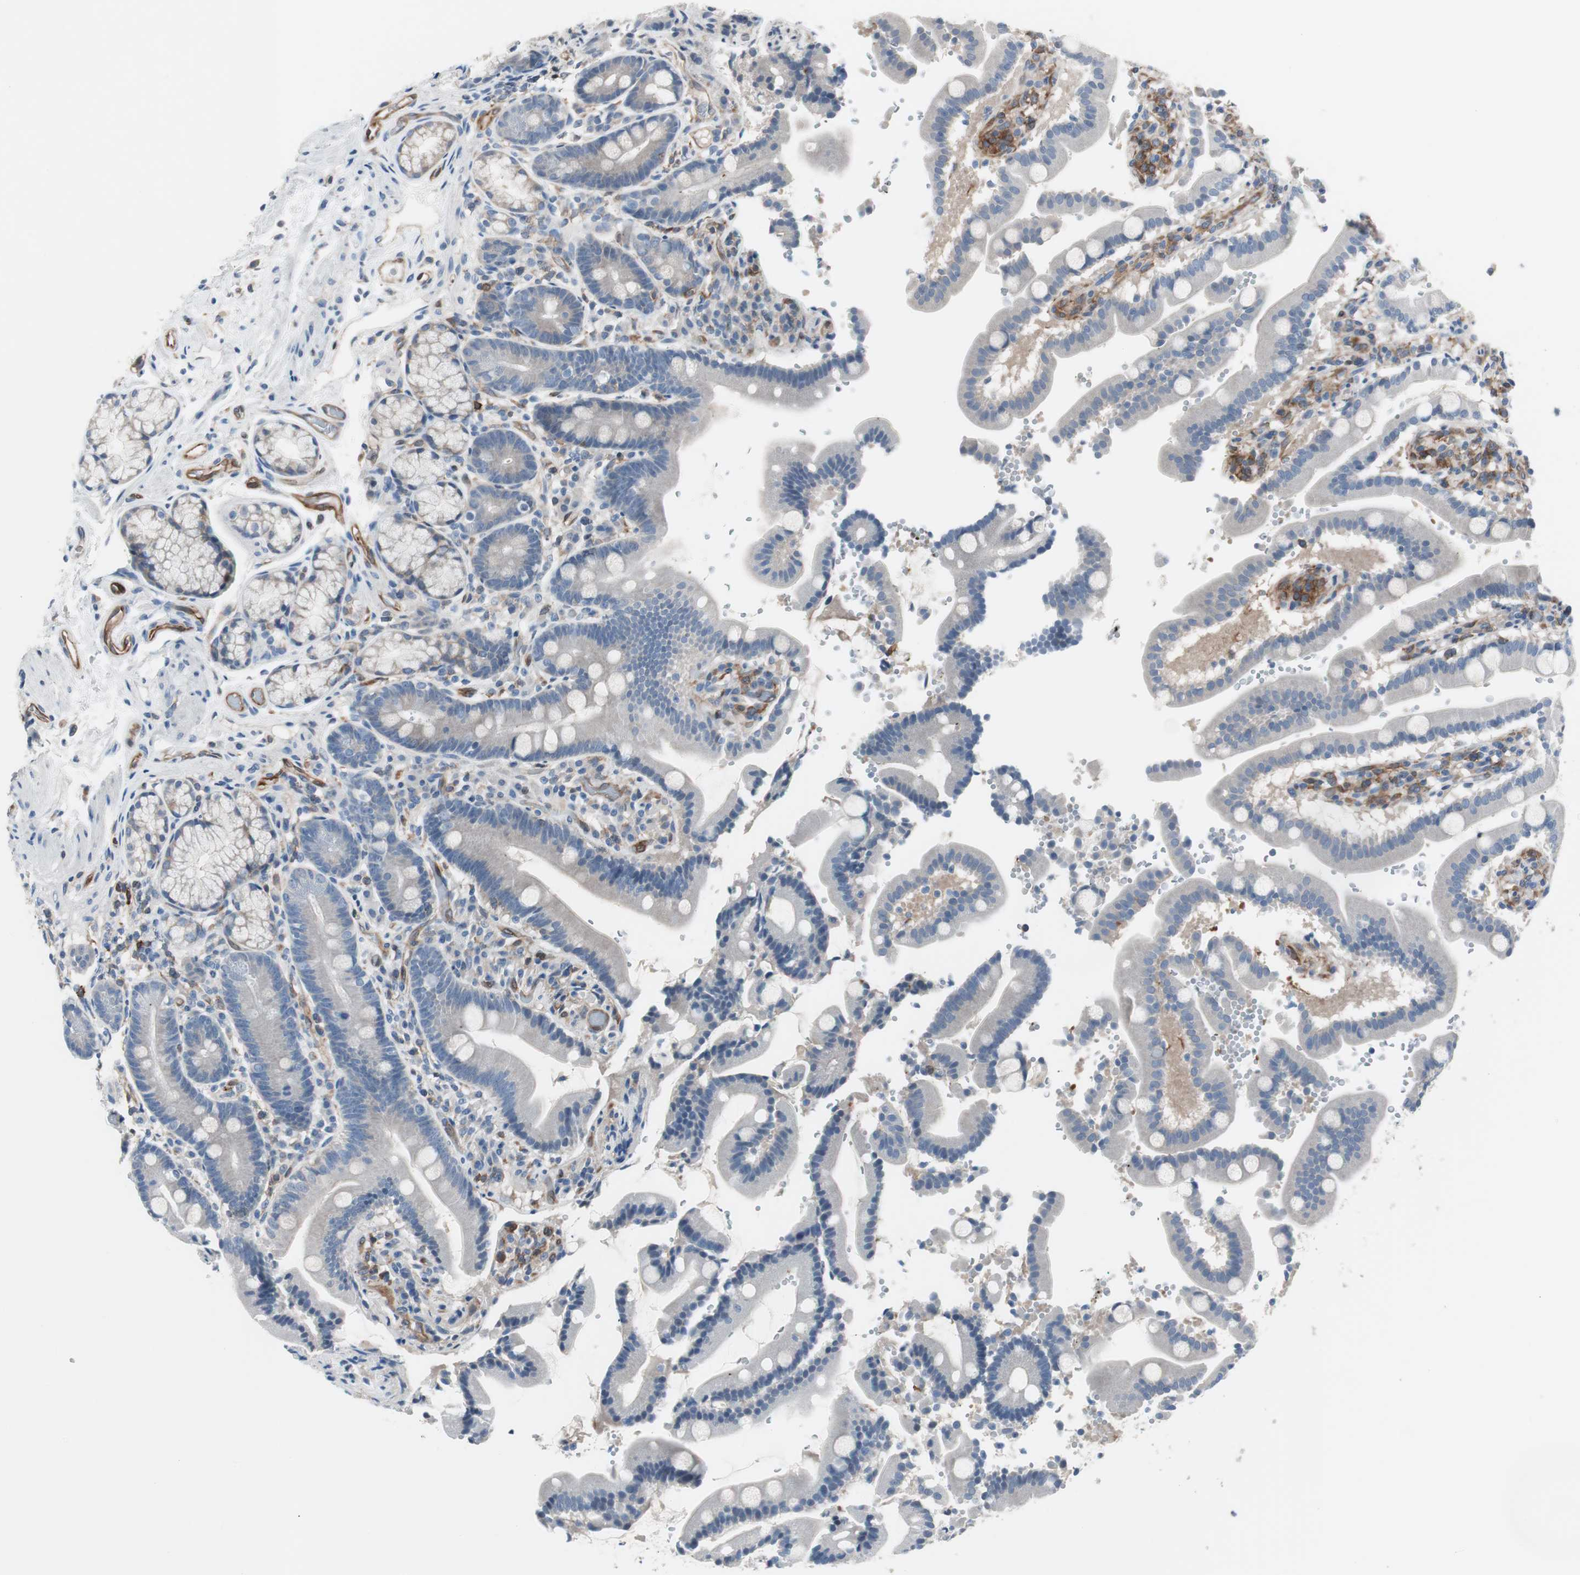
{"staining": {"intensity": "weak", "quantity": "25%-75%", "location": "cytoplasmic/membranous"}, "tissue": "duodenum", "cell_type": "Glandular cells", "image_type": "normal", "snomed": [{"axis": "morphology", "description": "Normal tissue, NOS"}, {"axis": "topography", "description": "Small intestine, NOS"}], "caption": "The histopathology image displays immunohistochemical staining of benign duodenum. There is weak cytoplasmic/membranous positivity is seen in approximately 25%-75% of glandular cells.", "gene": "SWAP70", "patient": {"sex": "female", "age": 71}}